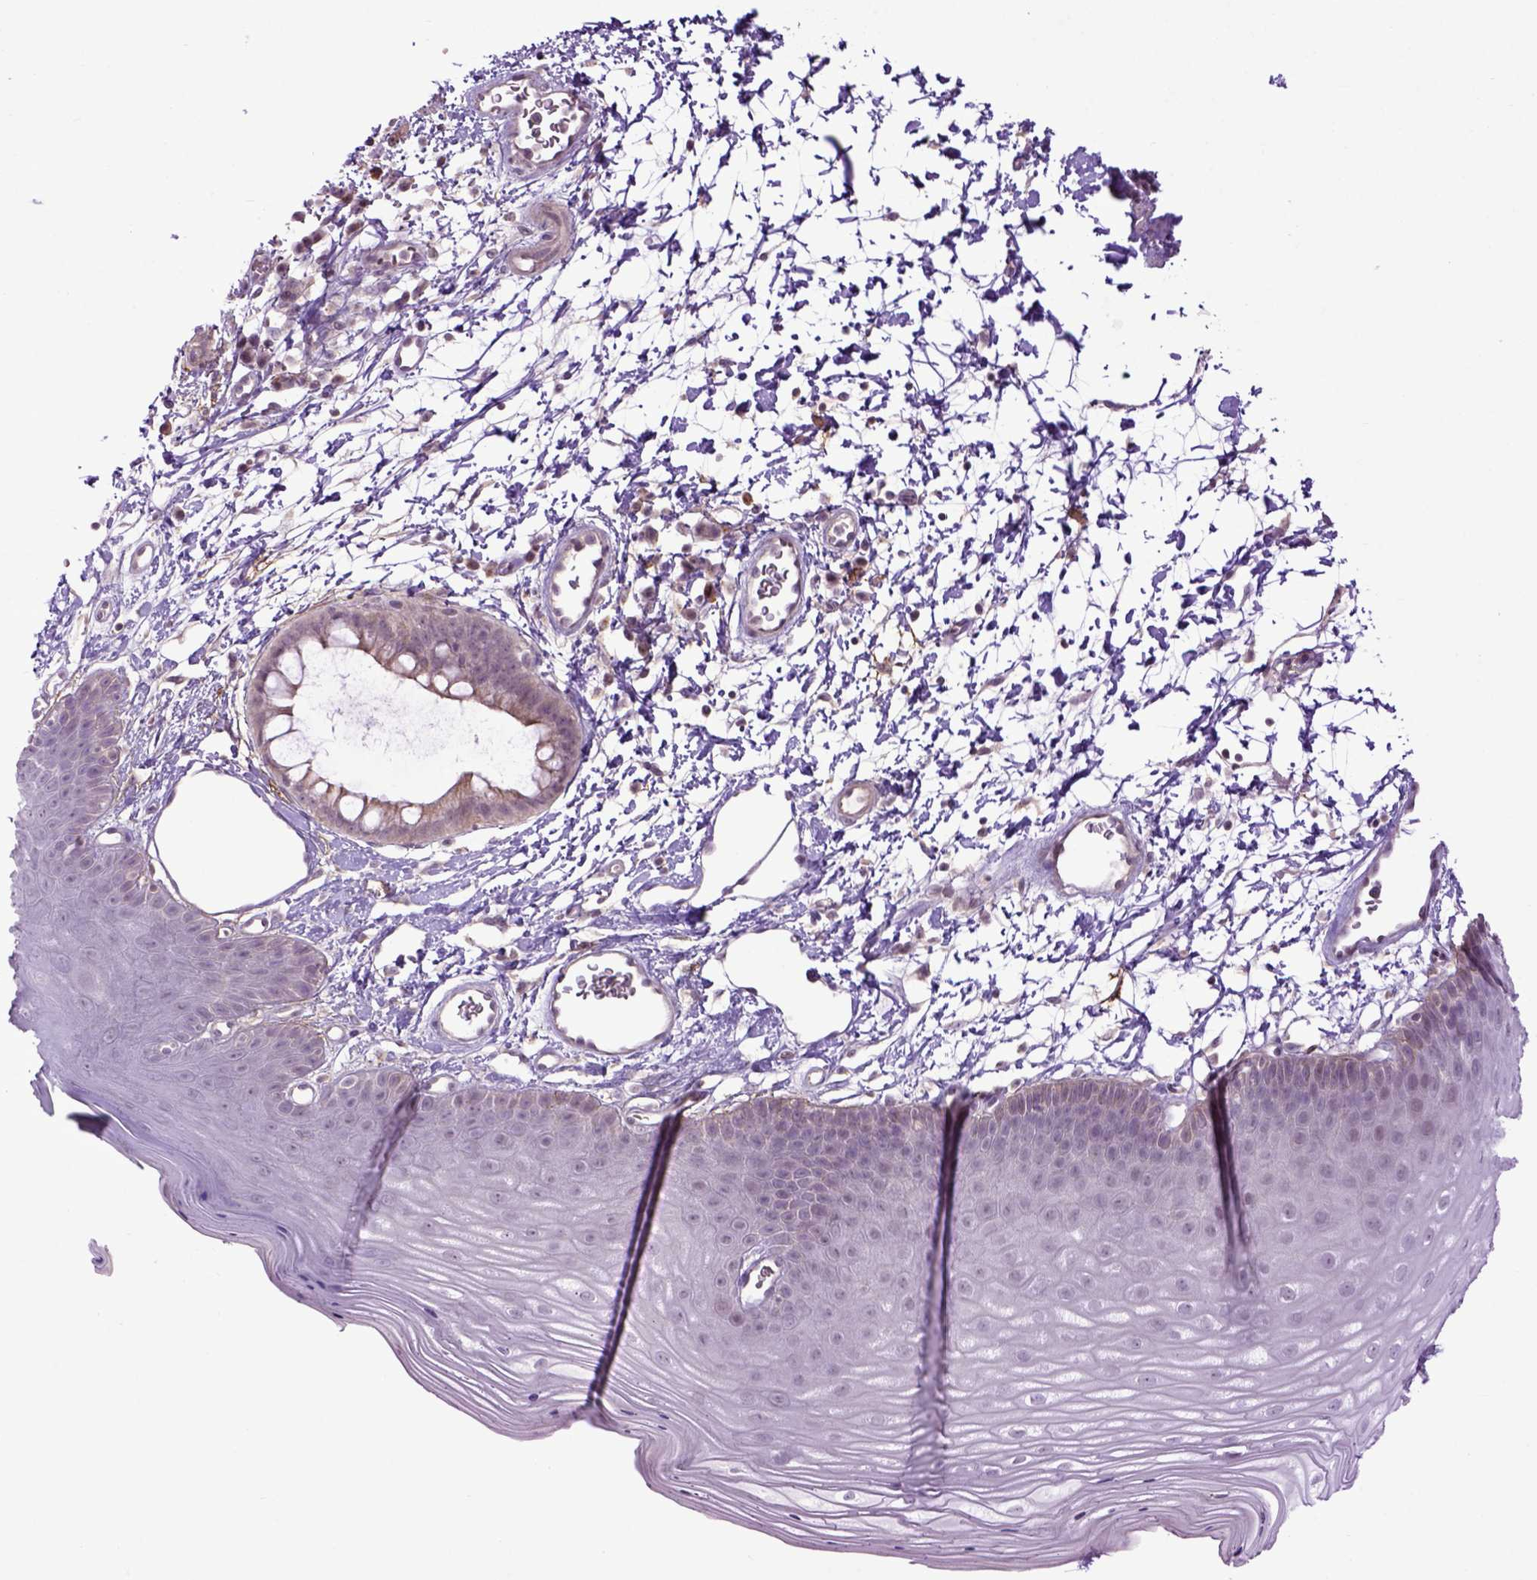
{"staining": {"intensity": "negative", "quantity": "none", "location": "none"}, "tissue": "skin", "cell_type": "Epidermal cells", "image_type": "normal", "snomed": [{"axis": "morphology", "description": "Normal tissue, NOS"}, {"axis": "topography", "description": "Anal"}], "caption": "Micrograph shows no significant protein staining in epidermal cells of normal skin. (DAB immunohistochemistry (IHC), high magnification).", "gene": "EMILIN3", "patient": {"sex": "male", "age": 53}}